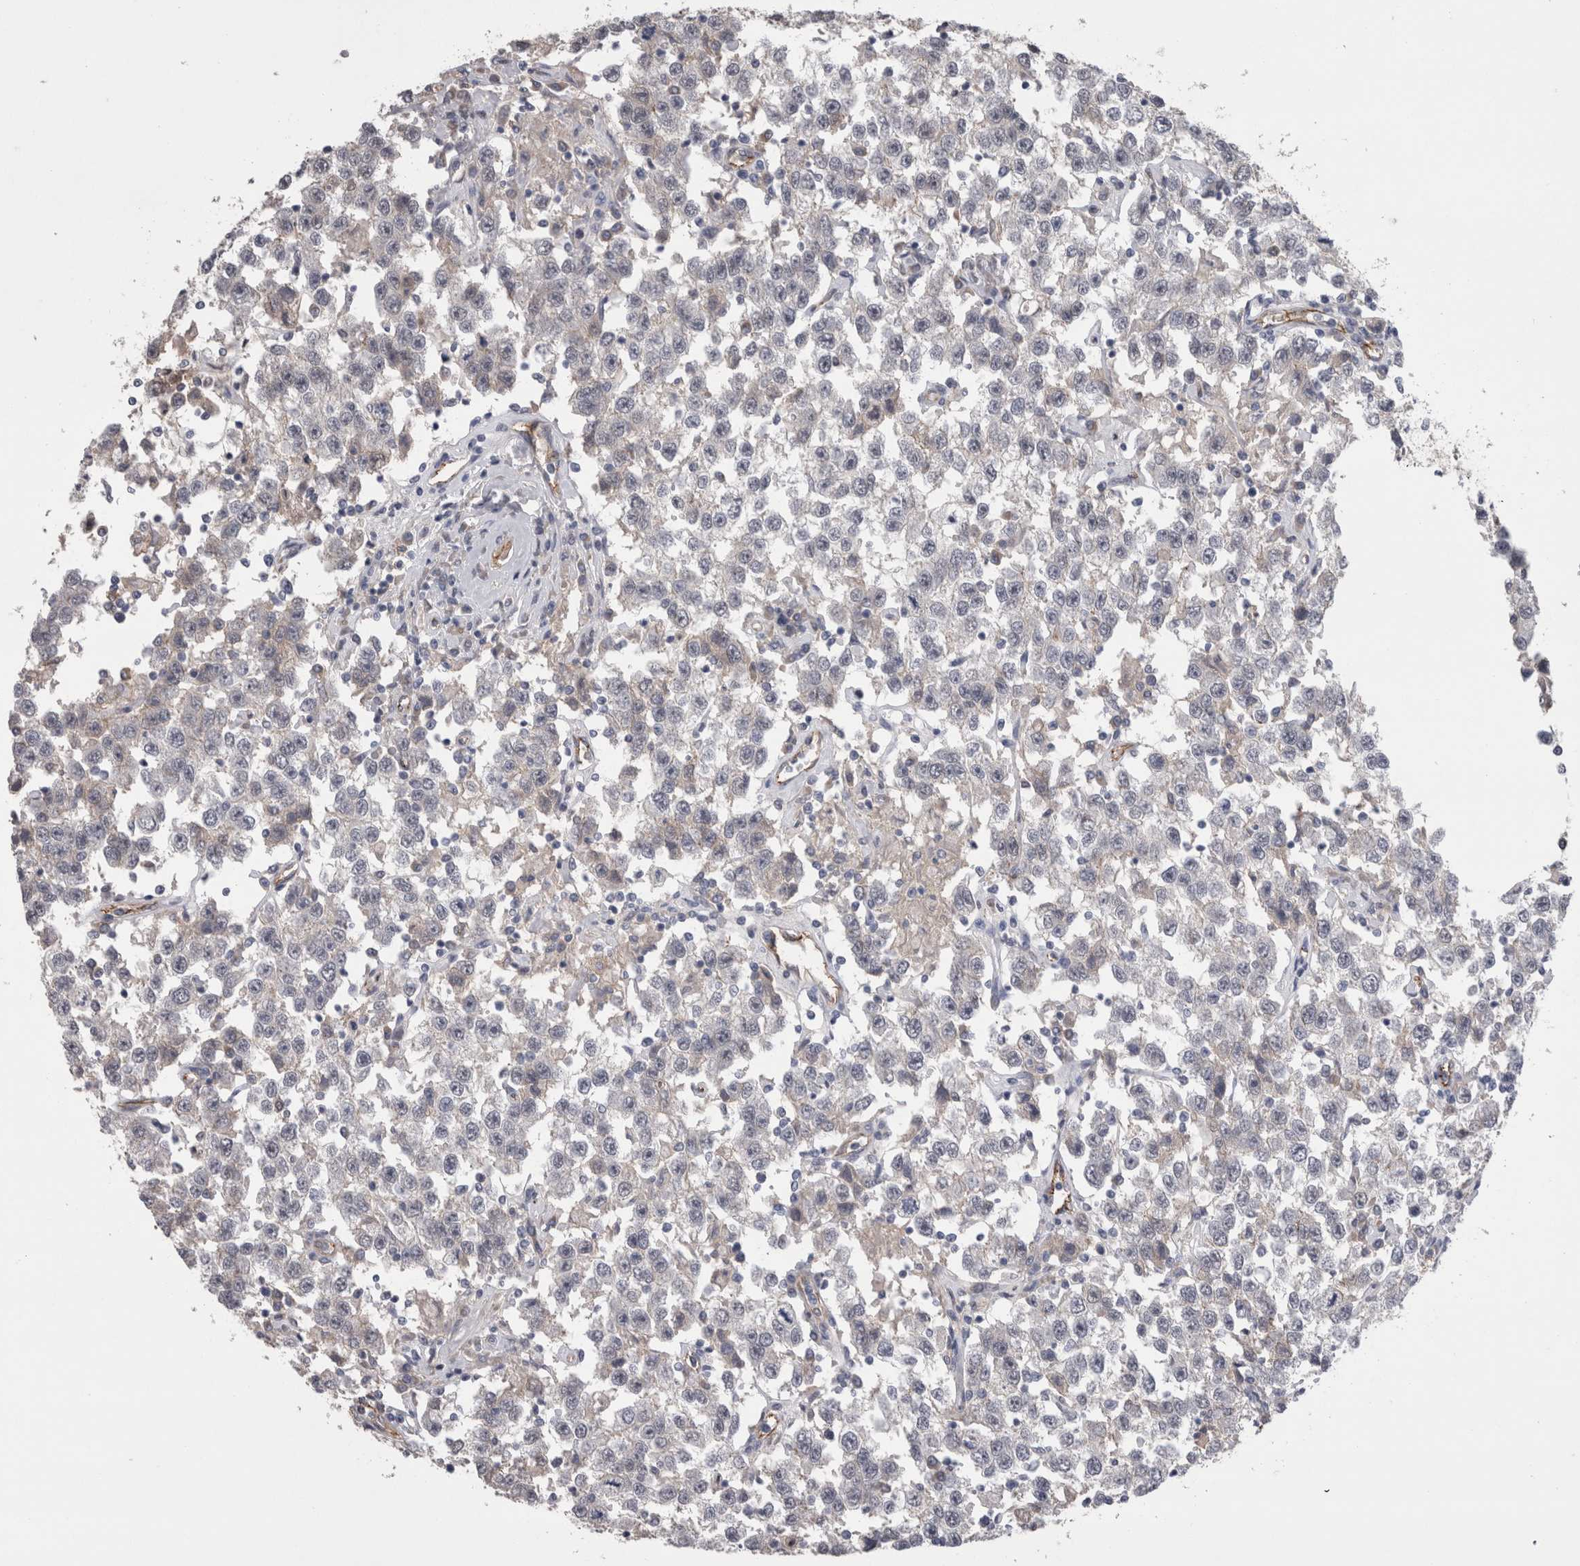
{"staining": {"intensity": "negative", "quantity": "none", "location": "none"}, "tissue": "testis cancer", "cell_type": "Tumor cells", "image_type": "cancer", "snomed": [{"axis": "morphology", "description": "Seminoma, NOS"}, {"axis": "topography", "description": "Testis"}], "caption": "Histopathology image shows no significant protein positivity in tumor cells of testis cancer (seminoma).", "gene": "NECTIN2", "patient": {"sex": "male", "age": 41}}